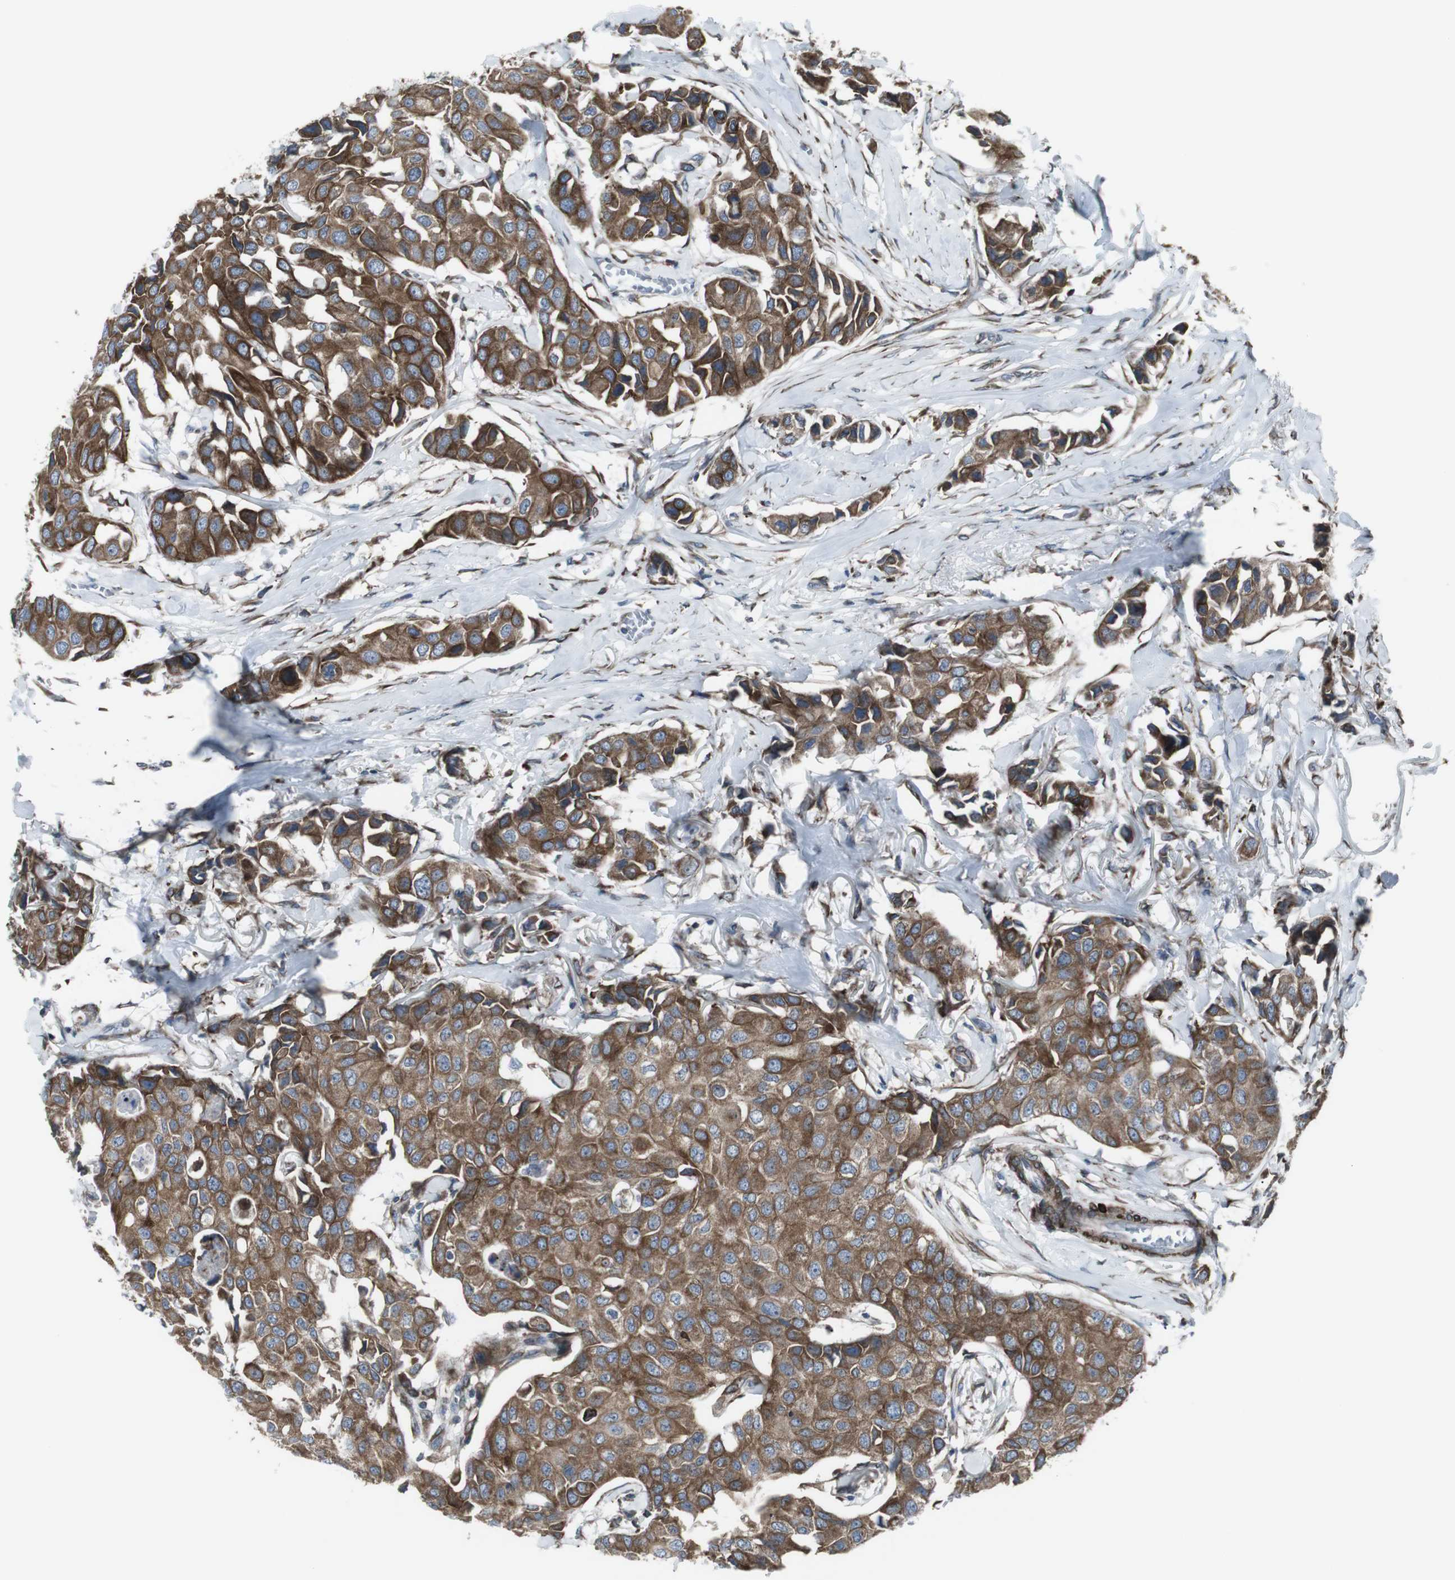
{"staining": {"intensity": "moderate", "quantity": ">75%", "location": "cytoplasmic/membranous"}, "tissue": "breast cancer", "cell_type": "Tumor cells", "image_type": "cancer", "snomed": [{"axis": "morphology", "description": "Duct carcinoma"}, {"axis": "topography", "description": "Breast"}], "caption": "Immunohistochemistry (IHC) histopathology image of neoplastic tissue: infiltrating ductal carcinoma (breast) stained using immunohistochemistry (IHC) reveals medium levels of moderate protein expression localized specifically in the cytoplasmic/membranous of tumor cells, appearing as a cytoplasmic/membranous brown color.", "gene": "LNPK", "patient": {"sex": "female", "age": 80}}